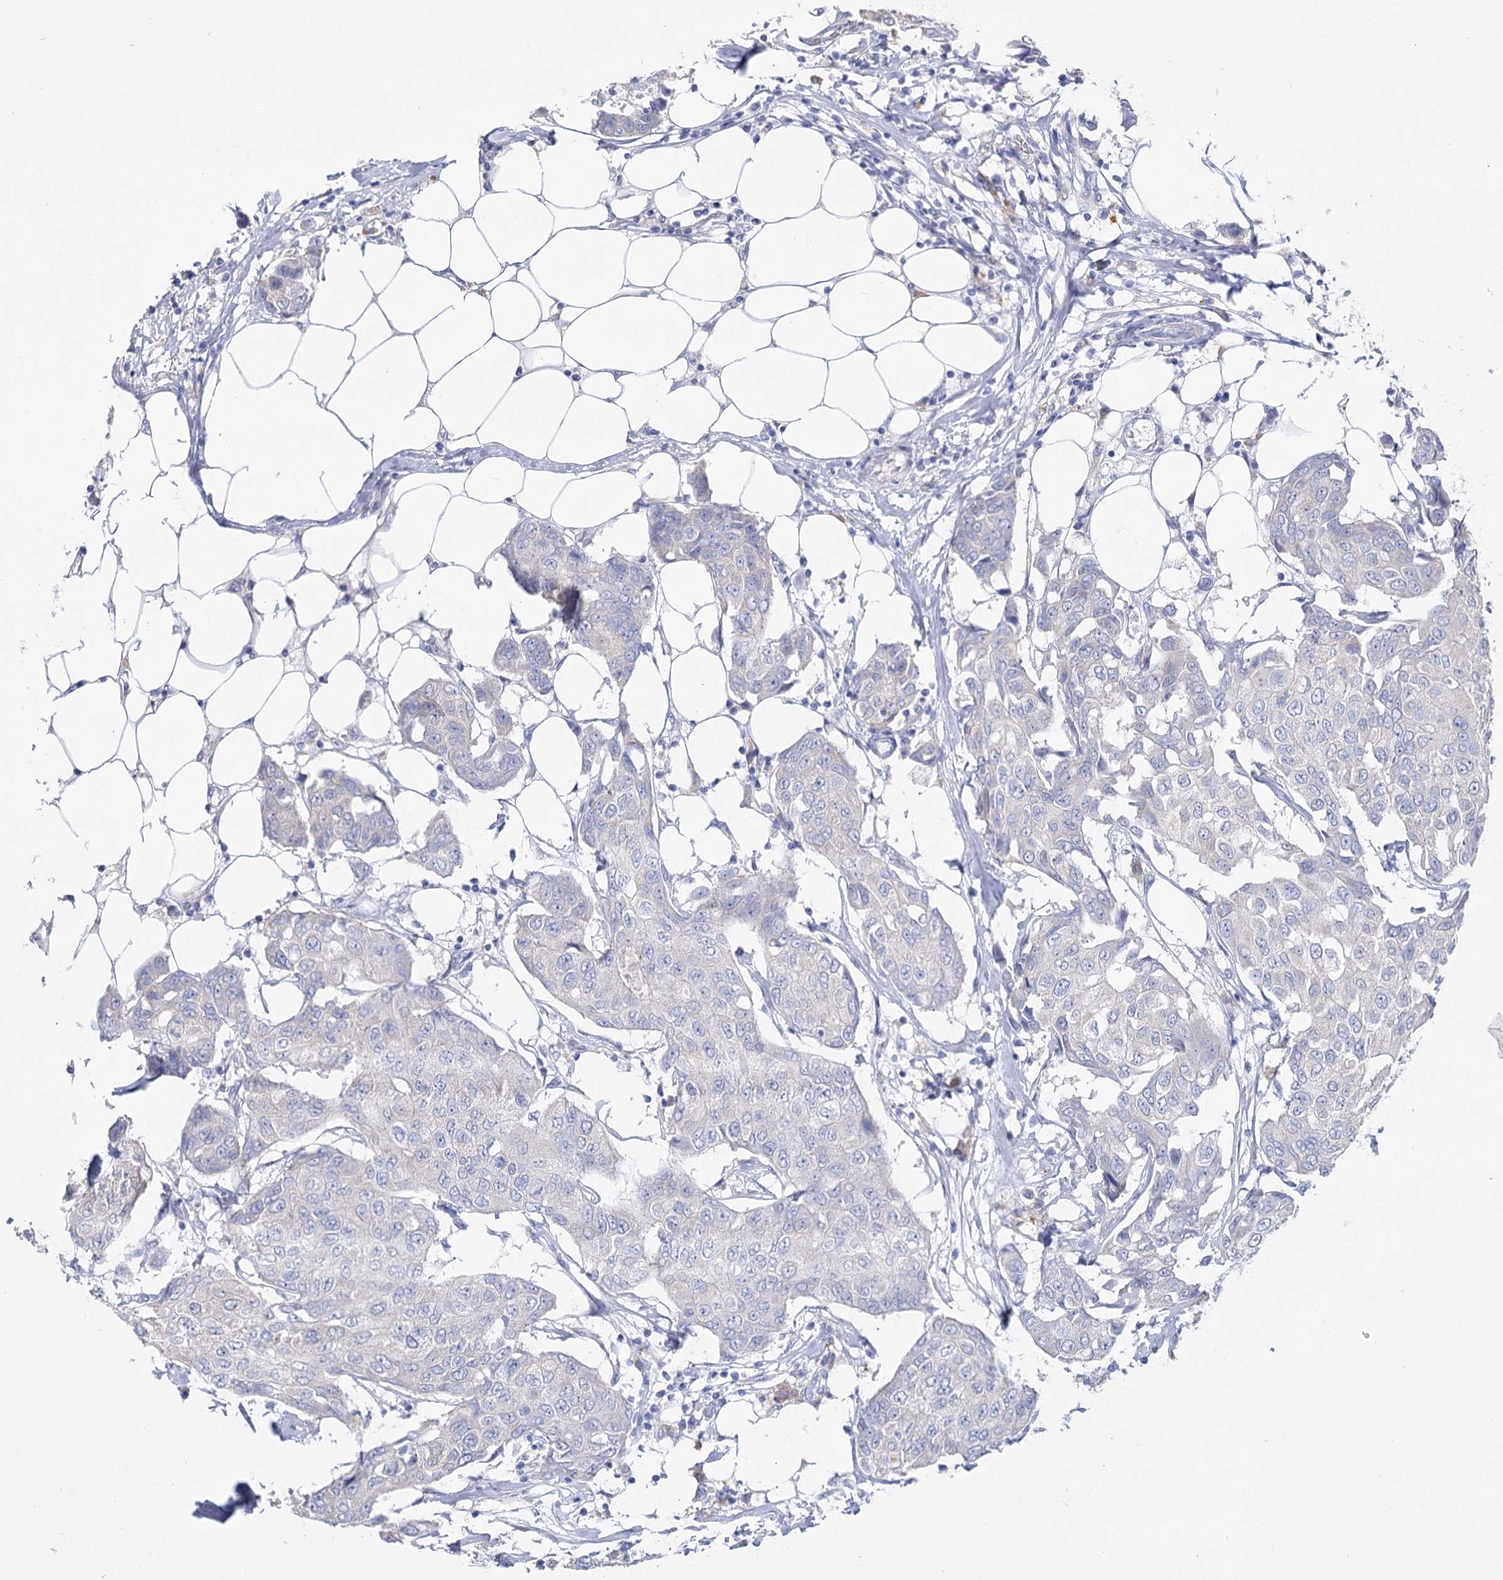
{"staining": {"intensity": "negative", "quantity": "none", "location": "none"}, "tissue": "breast cancer", "cell_type": "Tumor cells", "image_type": "cancer", "snomed": [{"axis": "morphology", "description": "Duct carcinoma"}, {"axis": "topography", "description": "Breast"}], "caption": "This photomicrograph is of invasive ductal carcinoma (breast) stained with IHC to label a protein in brown with the nuclei are counter-stained blue. There is no staining in tumor cells.", "gene": "IL1RAP", "patient": {"sex": "female", "age": 80}}